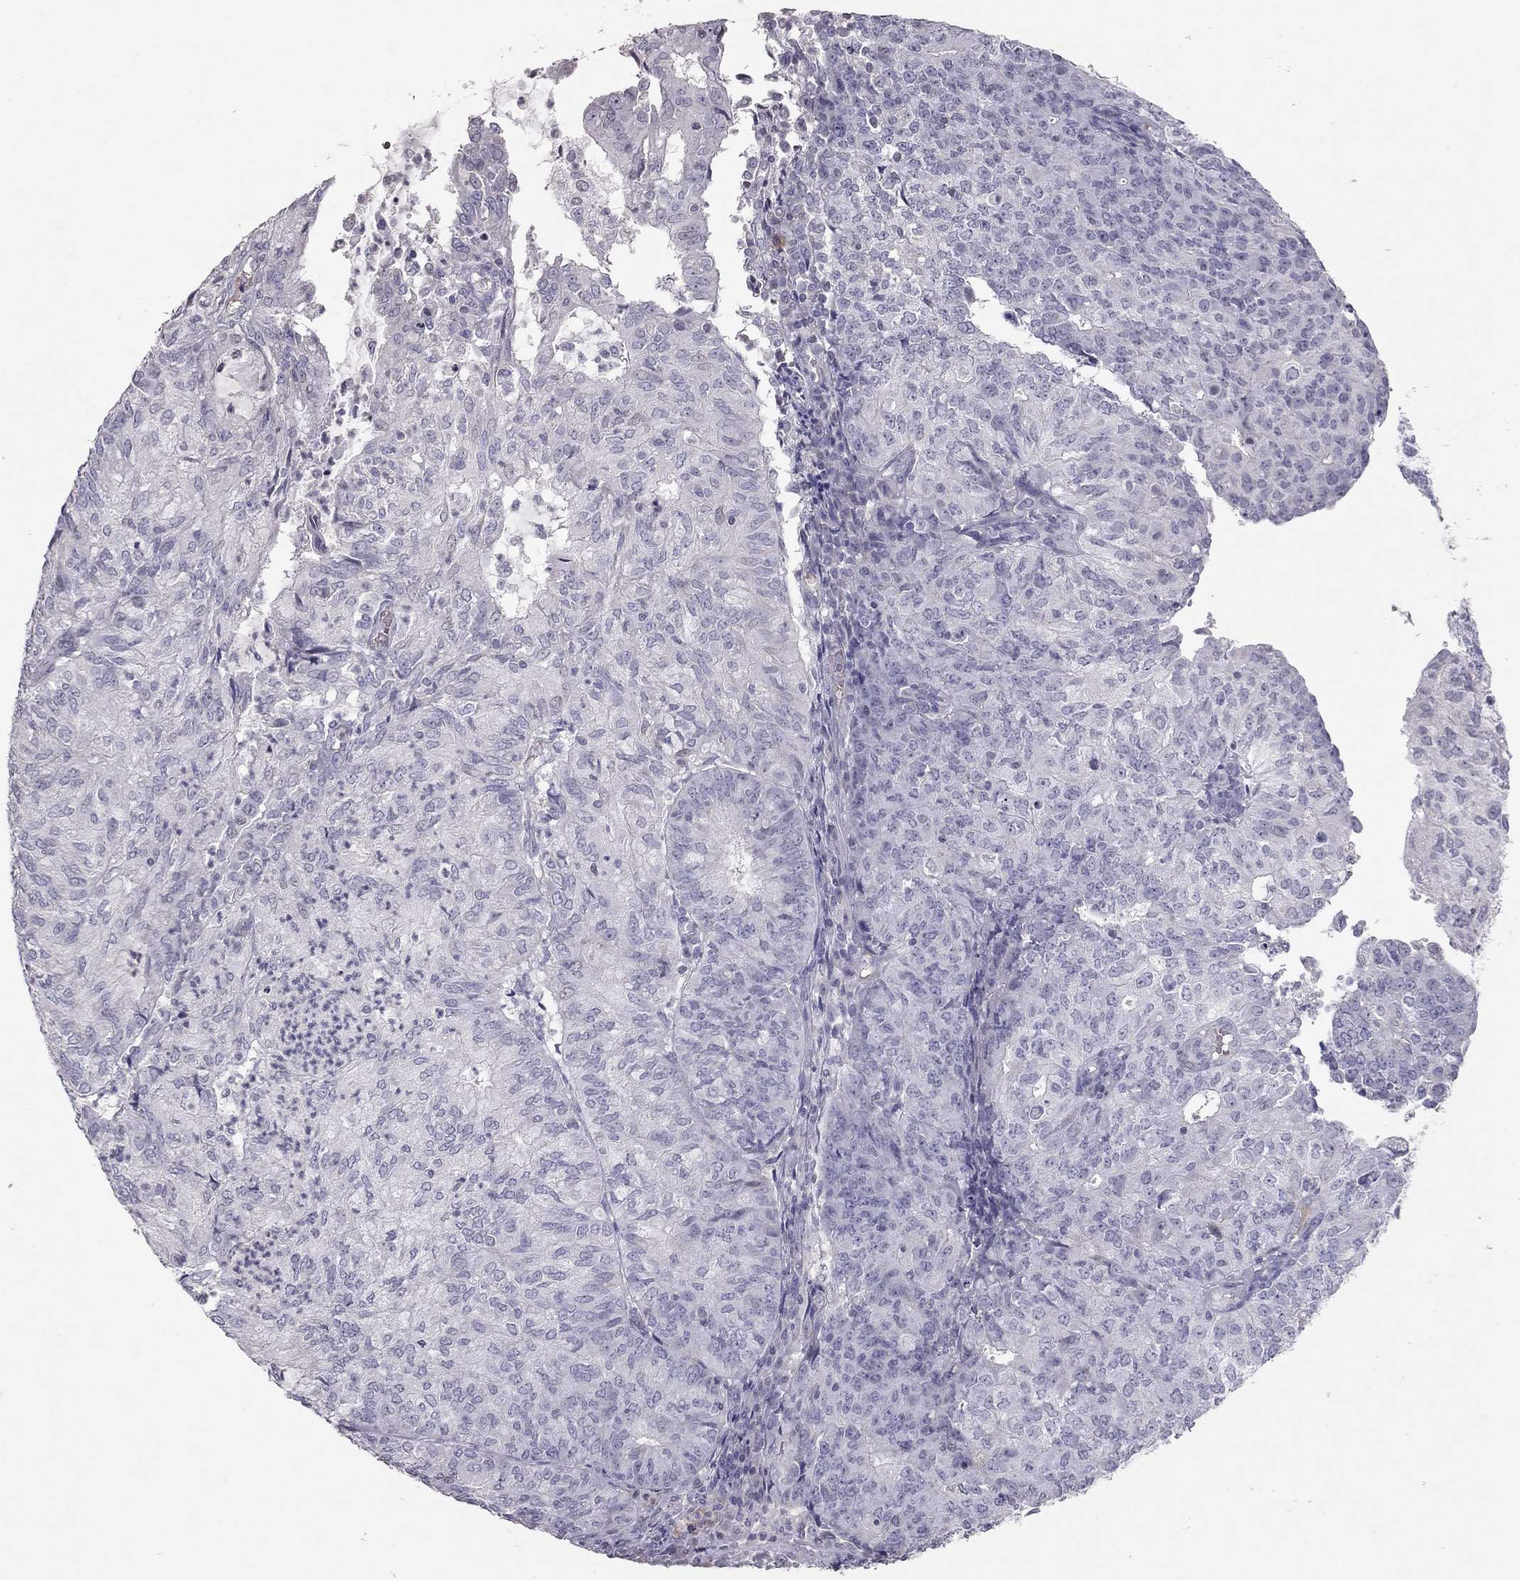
{"staining": {"intensity": "negative", "quantity": "none", "location": "none"}, "tissue": "endometrial cancer", "cell_type": "Tumor cells", "image_type": "cancer", "snomed": [{"axis": "morphology", "description": "Adenocarcinoma, NOS"}, {"axis": "topography", "description": "Endometrium"}], "caption": "The histopathology image displays no significant positivity in tumor cells of adenocarcinoma (endometrial).", "gene": "TSHB", "patient": {"sex": "female", "age": 82}}